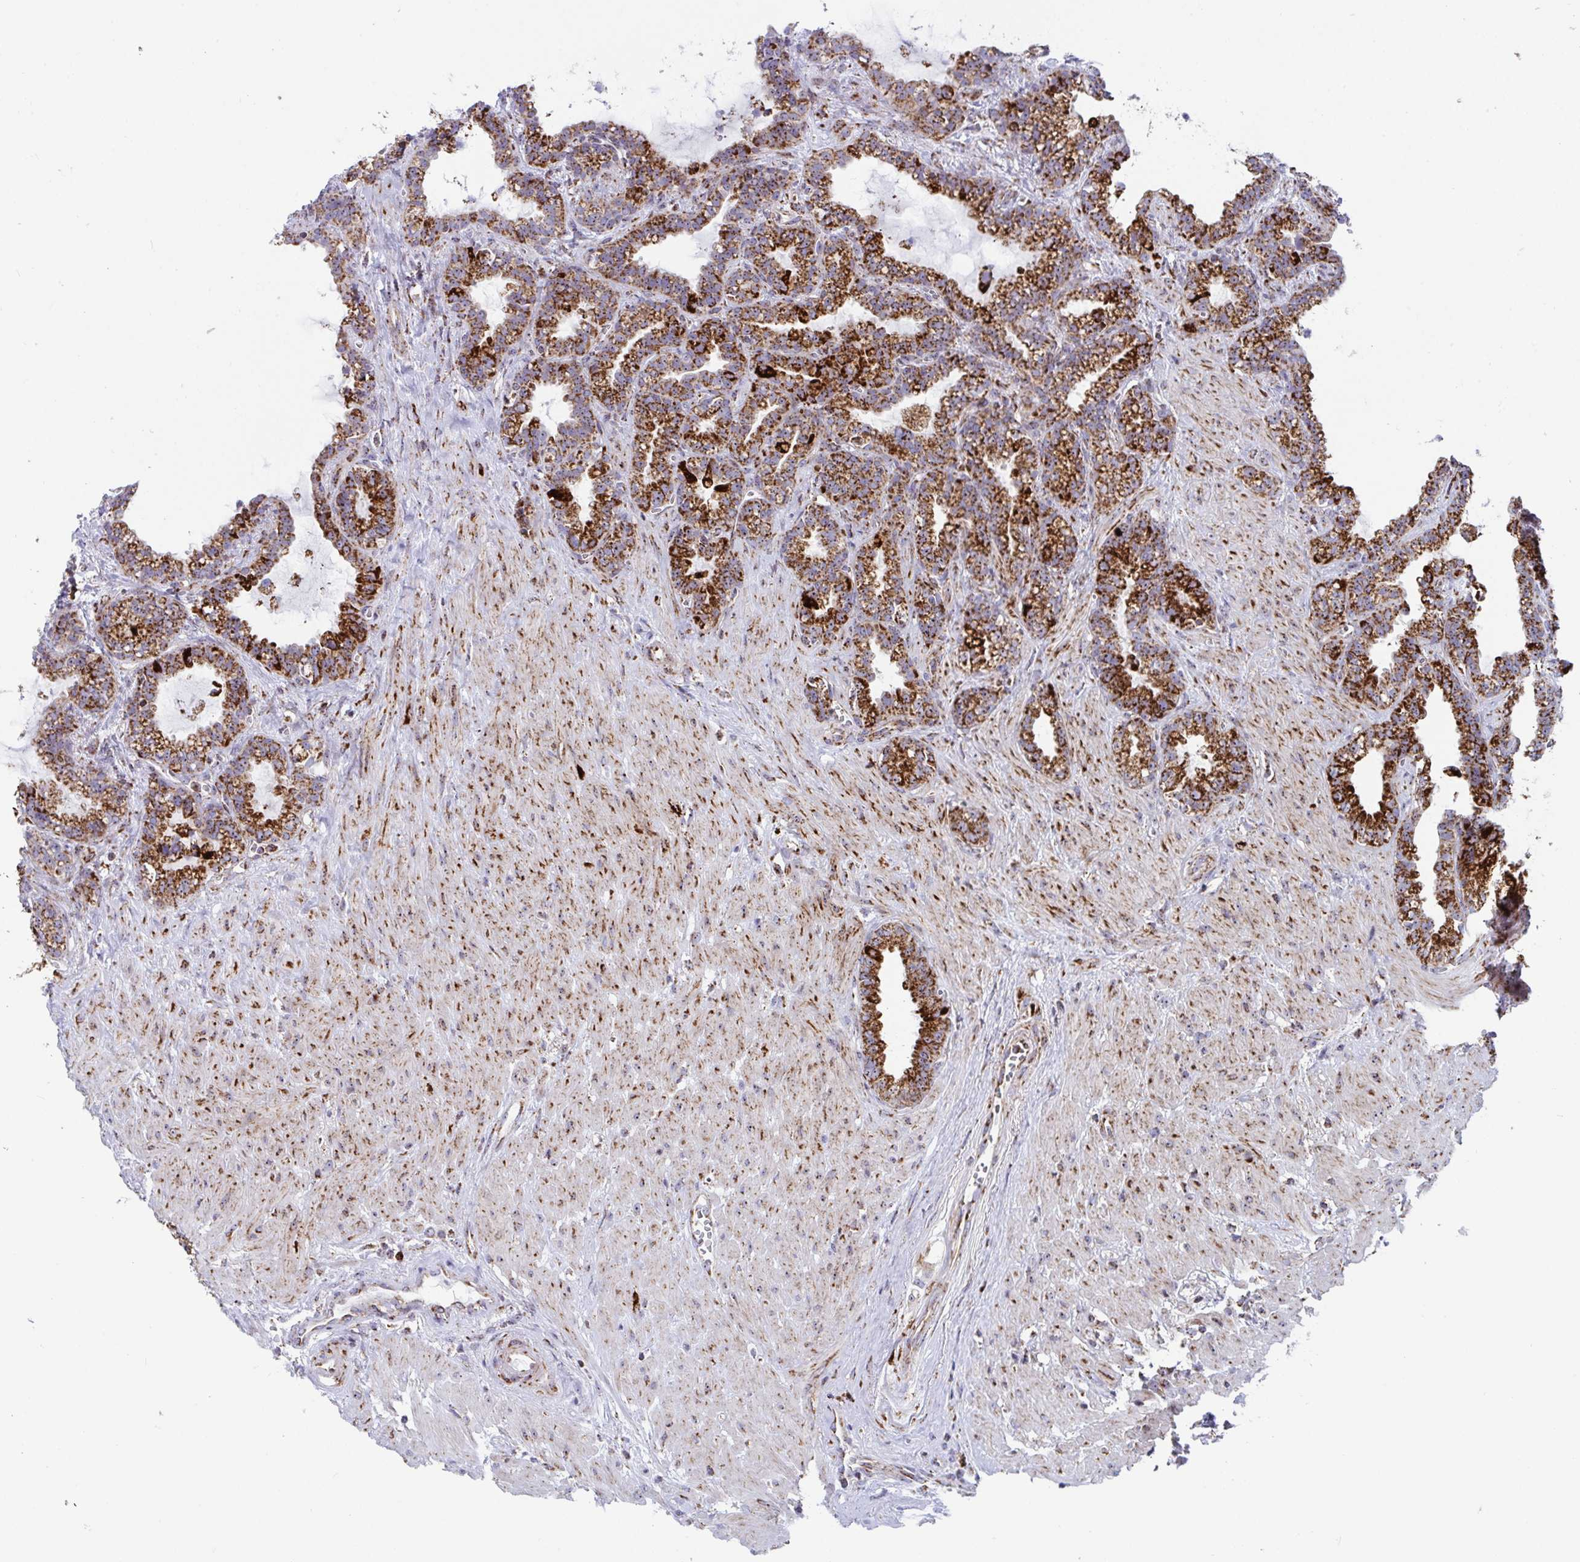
{"staining": {"intensity": "strong", "quantity": ">75%", "location": "cytoplasmic/membranous"}, "tissue": "seminal vesicle", "cell_type": "Glandular cells", "image_type": "normal", "snomed": [{"axis": "morphology", "description": "Normal tissue, NOS"}, {"axis": "topography", "description": "Seminal veicle"}], "caption": "The image demonstrates a brown stain indicating the presence of a protein in the cytoplasmic/membranous of glandular cells in seminal vesicle. (DAB (3,3'-diaminobenzidine) = brown stain, brightfield microscopy at high magnification).", "gene": "ATP5MJ", "patient": {"sex": "male", "age": 76}}